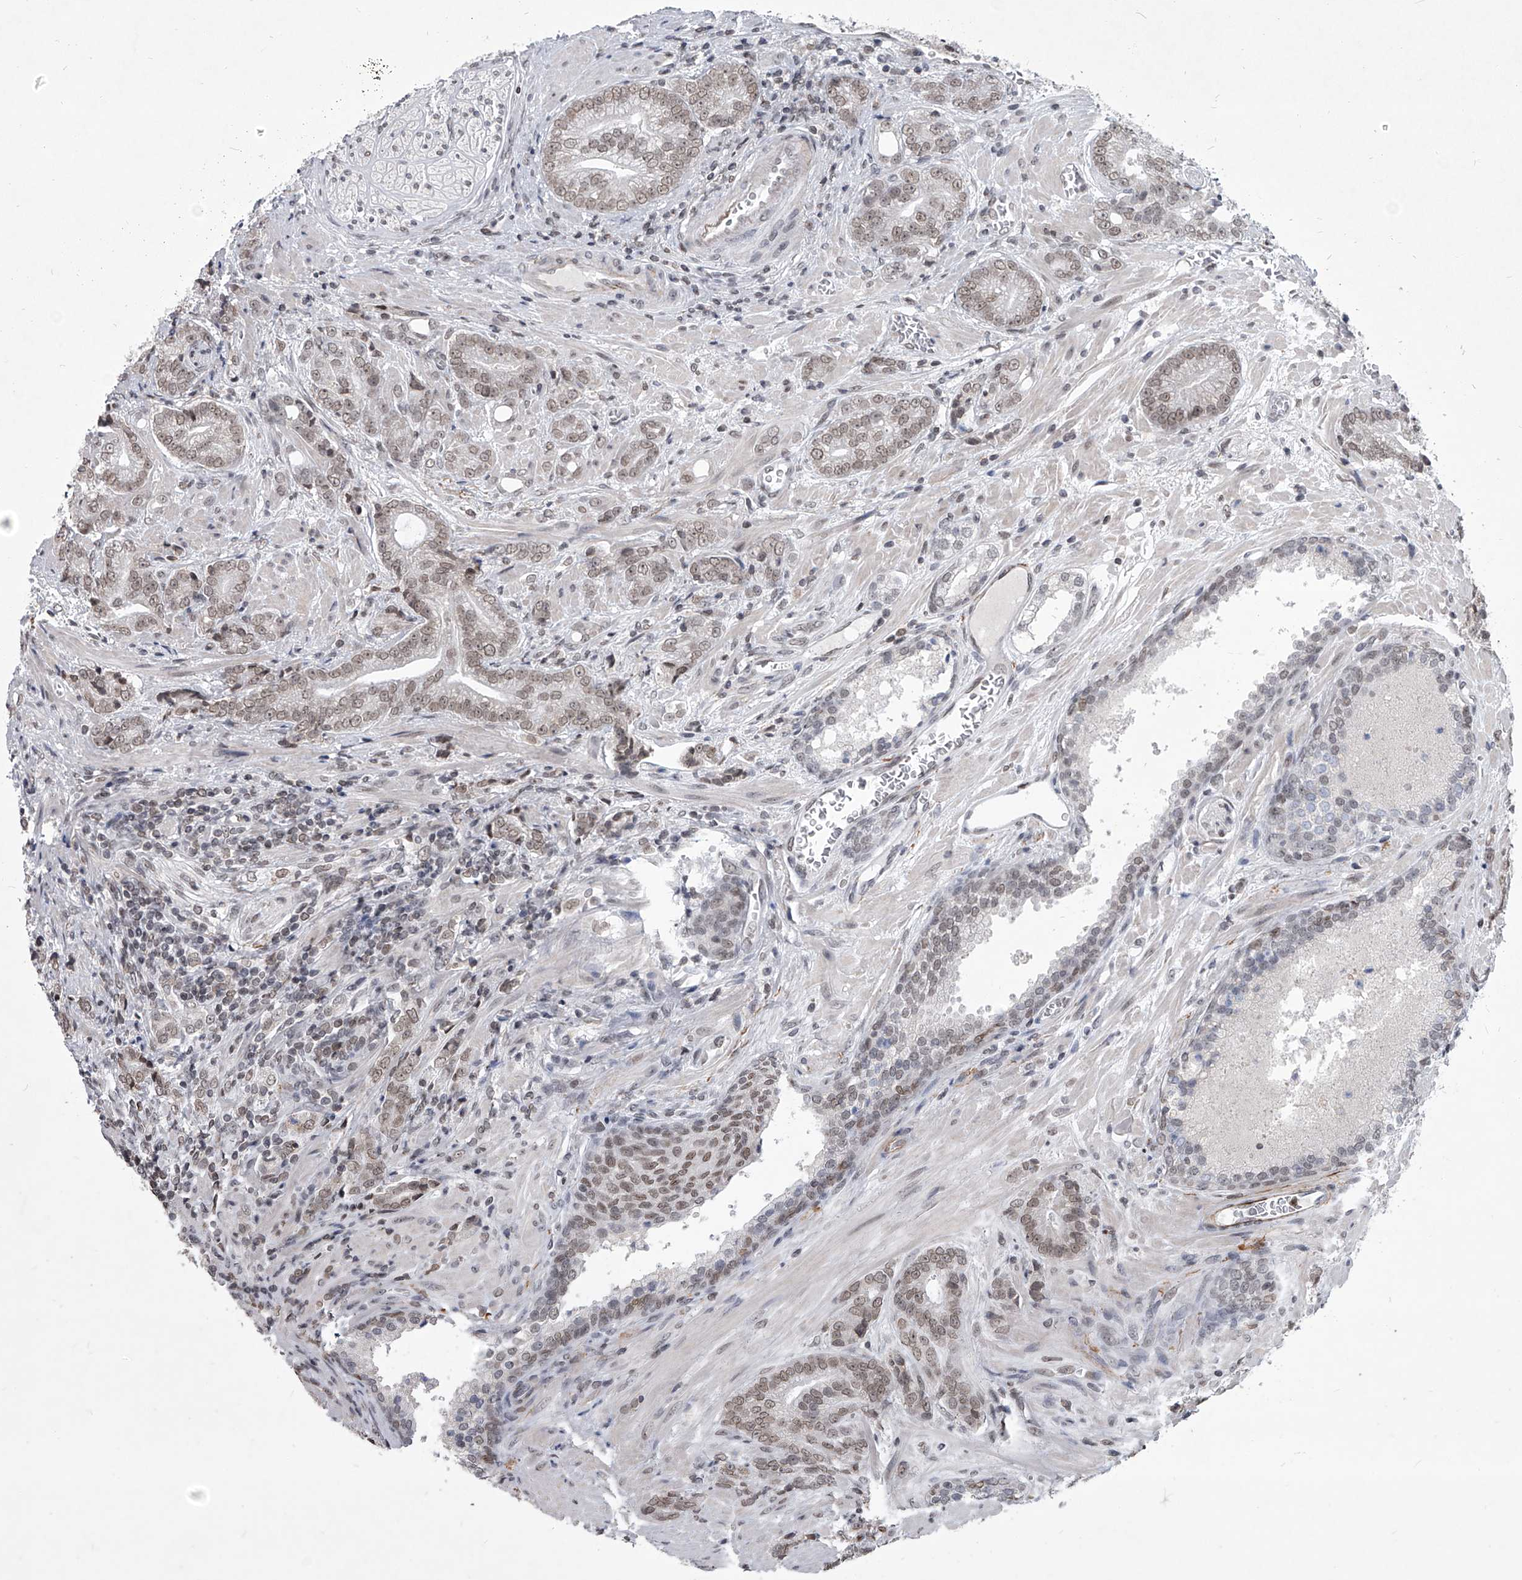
{"staining": {"intensity": "weak", "quantity": ">75%", "location": "nuclear"}, "tissue": "prostate cancer", "cell_type": "Tumor cells", "image_type": "cancer", "snomed": [{"axis": "morphology", "description": "Adenocarcinoma, High grade"}, {"axis": "topography", "description": "Prostate"}], "caption": "Immunohistochemistry histopathology image of prostate cancer (high-grade adenocarcinoma) stained for a protein (brown), which shows low levels of weak nuclear staining in approximately >75% of tumor cells.", "gene": "PPIL4", "patient": {"sex": "male", "age": 57}}